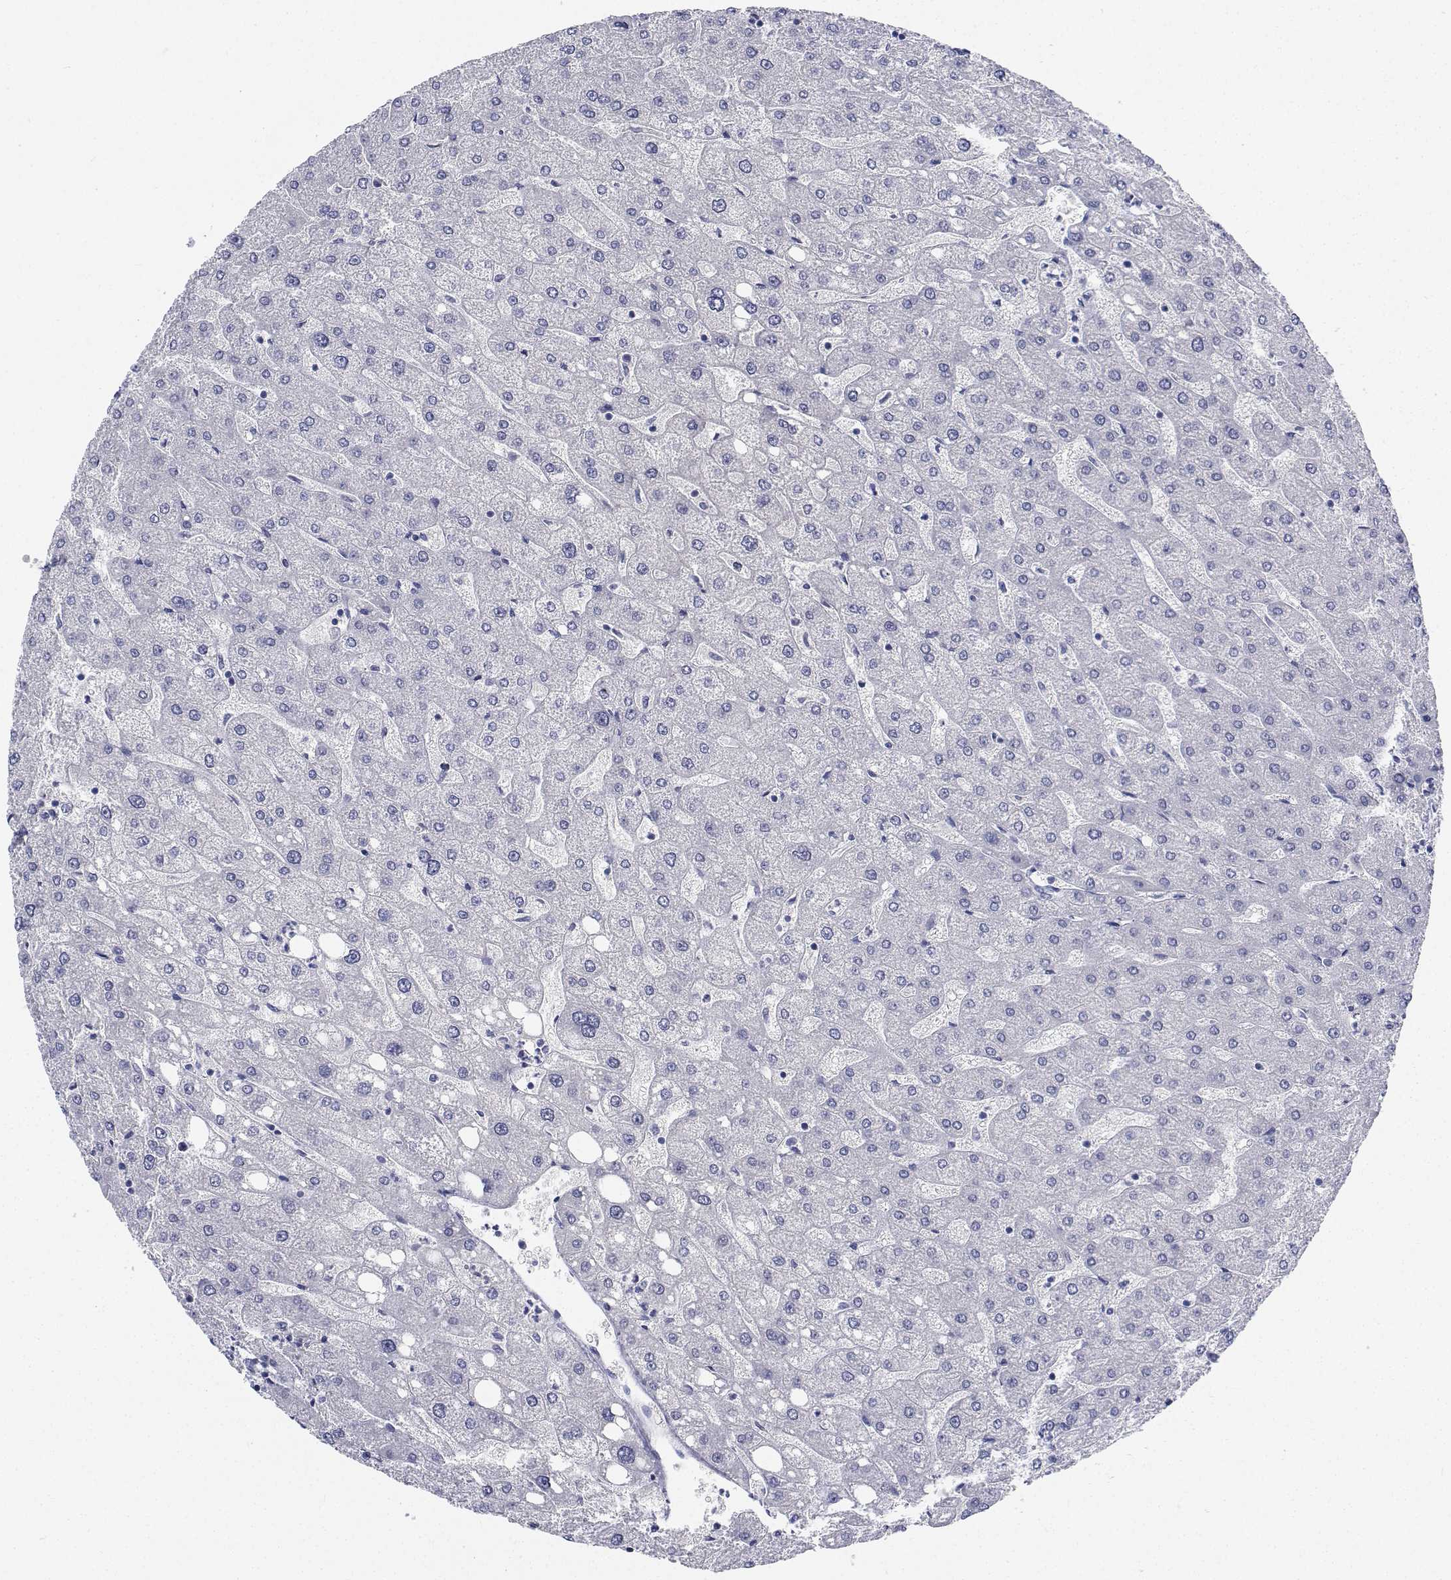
{"staining": {"intensity": "negative", "quantity": "none", "location": "none"}, "tissue": "liver", "cell_type": "Cholangiocytes", "image_type": "normal", "snomed": [{"axis": "morphology", "description": "Normal tissue, NOS"}, {"axis": "topography", "description": "Liver"}], "caption": "Human liver stained for a protein using immunohistochemistry demonstrates no expression in cholangiocytes.", "gene": "CDHR3", "patient": {"sex": "male", "age": 67}}